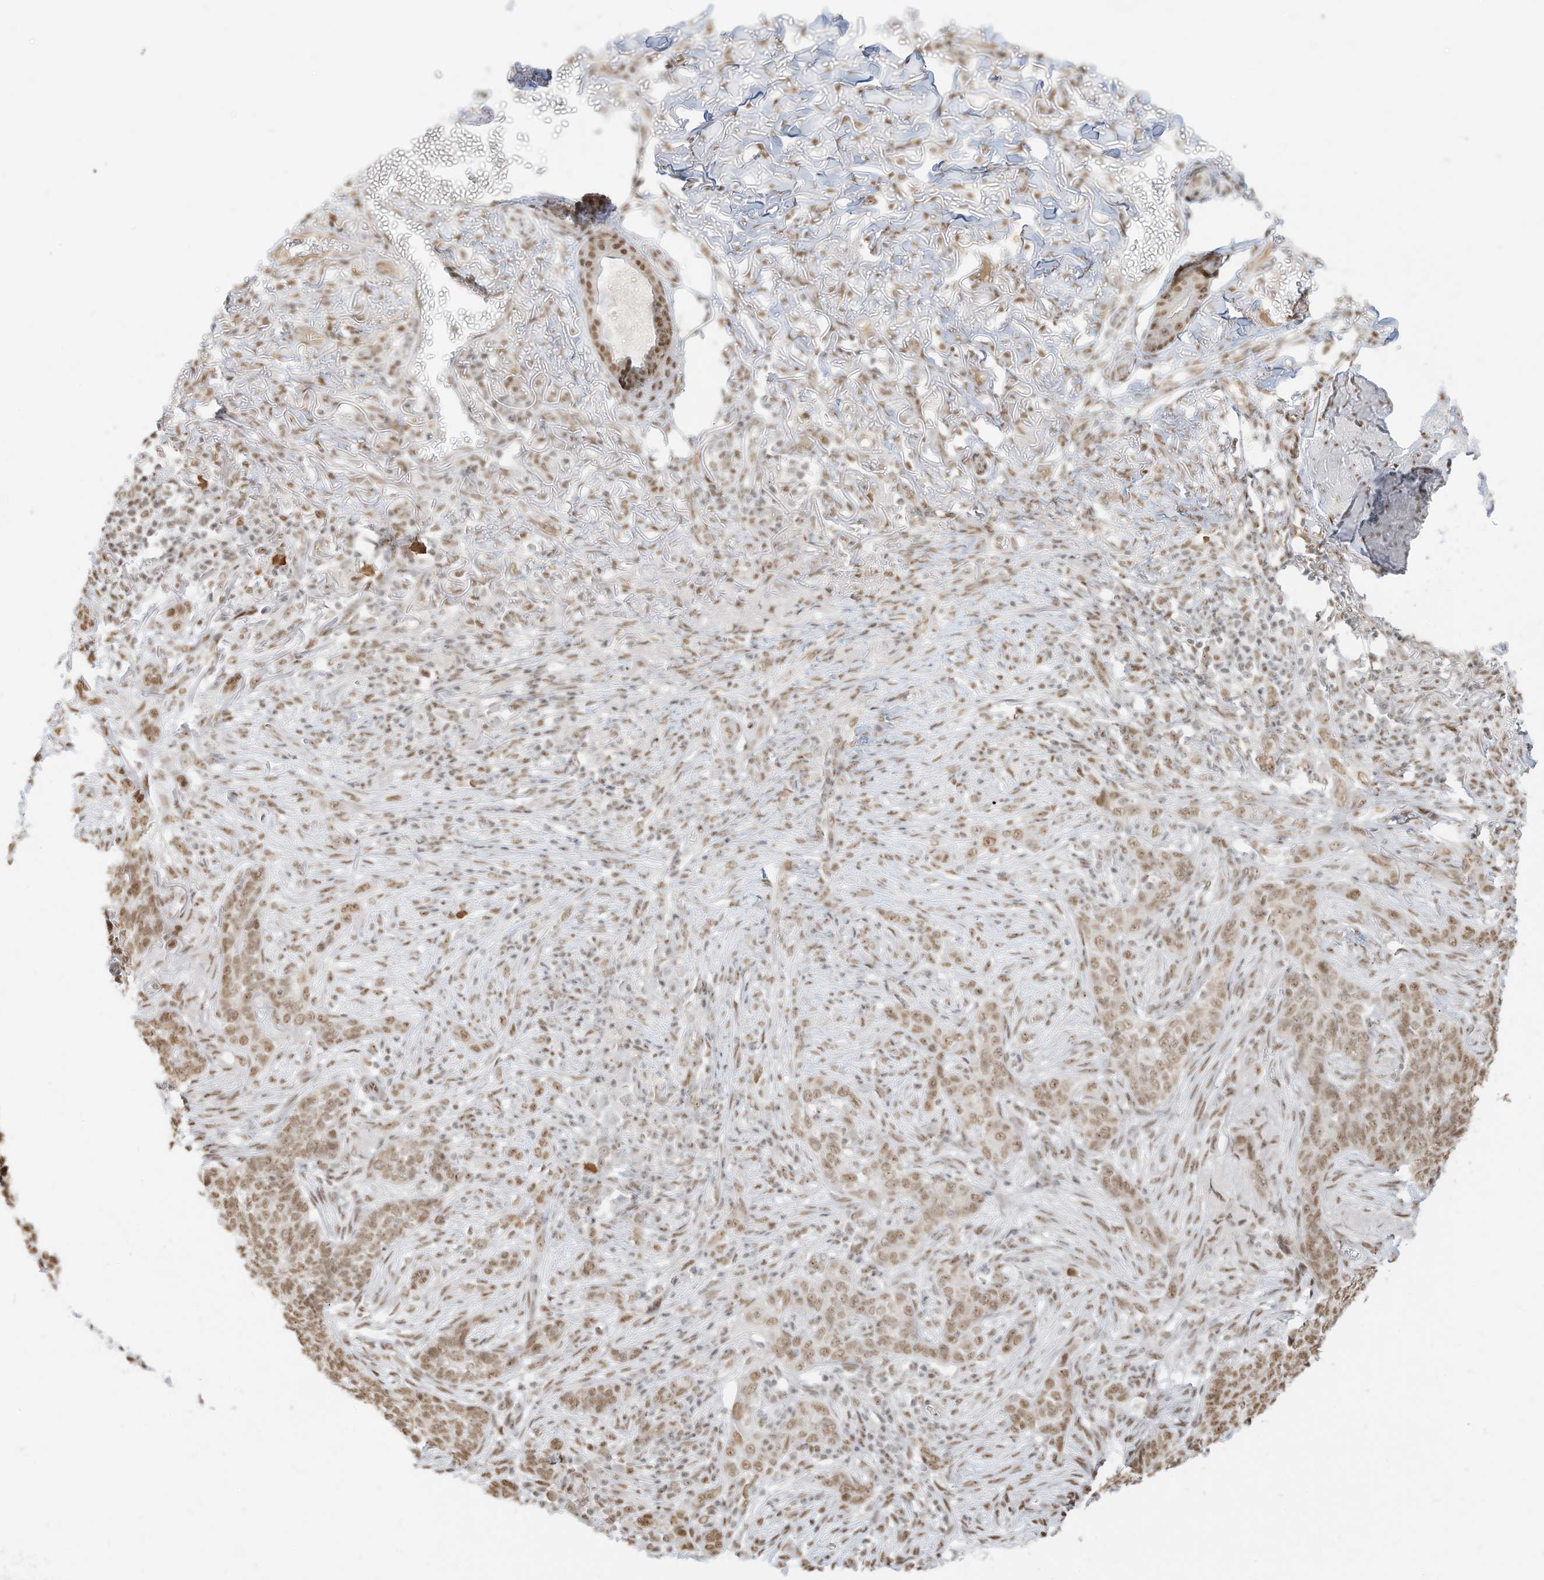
{"staining": {"intensity": "moderate", "quantity": ">75%", "location": "nuclear"}, "tissue": "skin cancer", "cell_type": "Tumor cells", "image_type": "cancer", "snomed": [{"axis": "morphology", "description": "Basal cell carcinoma"}, {"axis": "topography", "description": "Skin"}], "caption": "Immunohistochemical staining of skin basal cell carcinoma reveals medium levels of moderate nuclear protein positivity in about >75% of tumor cells.", "gene": "NHSL1", "patient": {"sex": "male", "age": 85}}